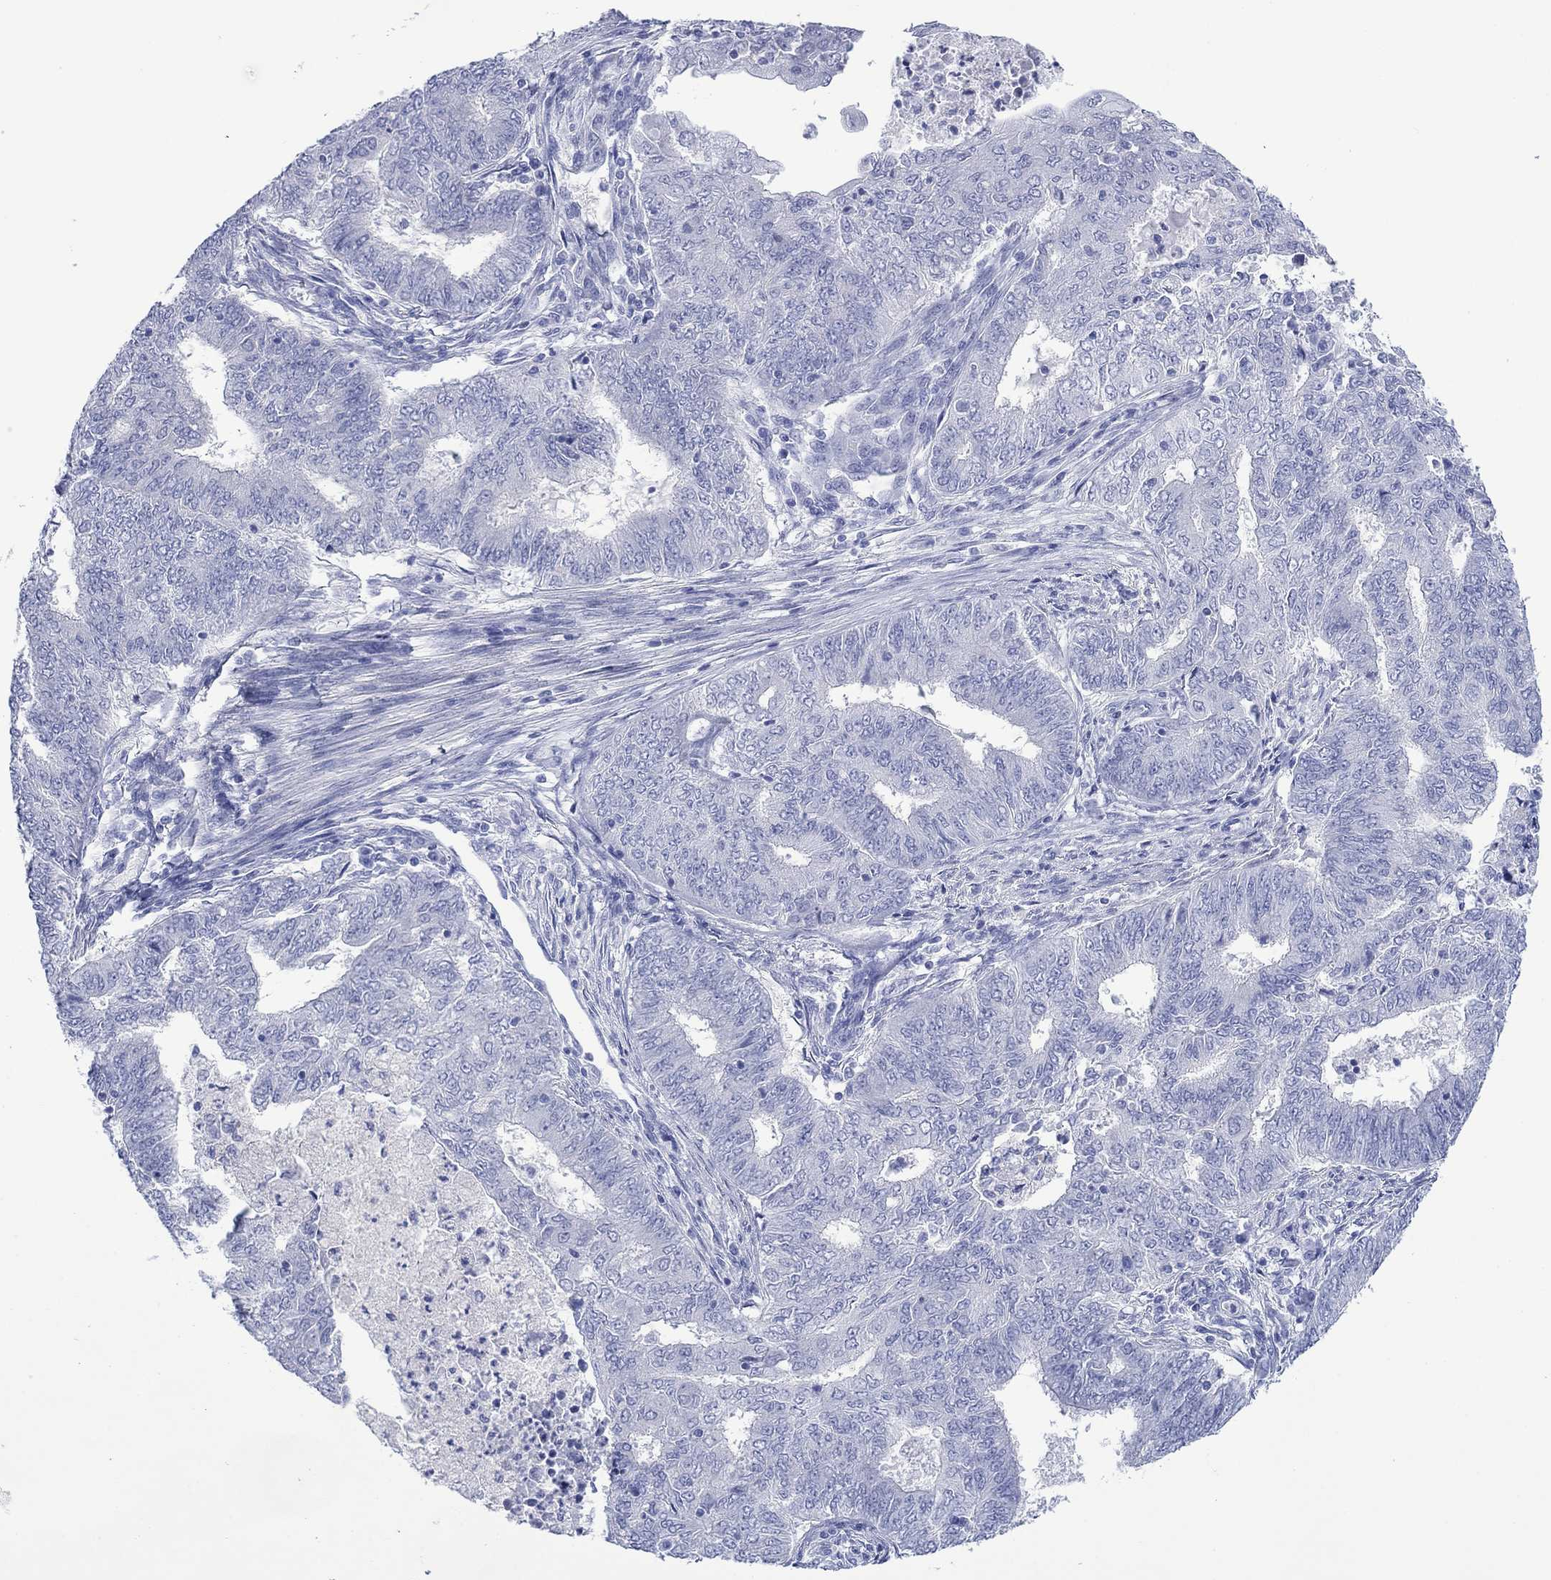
{"staining": {"intensity": "negative", "quantity": "none", "location": "none"}, "tissue": "endometrial cancer", "cell_type": "Tumor cells", "image_type": "cancer", "snomed": [{"axis": "morphology", "description": "Adenocarcinoma, NOS"}, {"axis": "topography", "description": "Endometrium"}], "caption": "Tumor cells show no significant protein positivity in adenocarcinoma (endometrial).", "gene": "MLANA", "patient": {"sex": "female", "age": 62}}